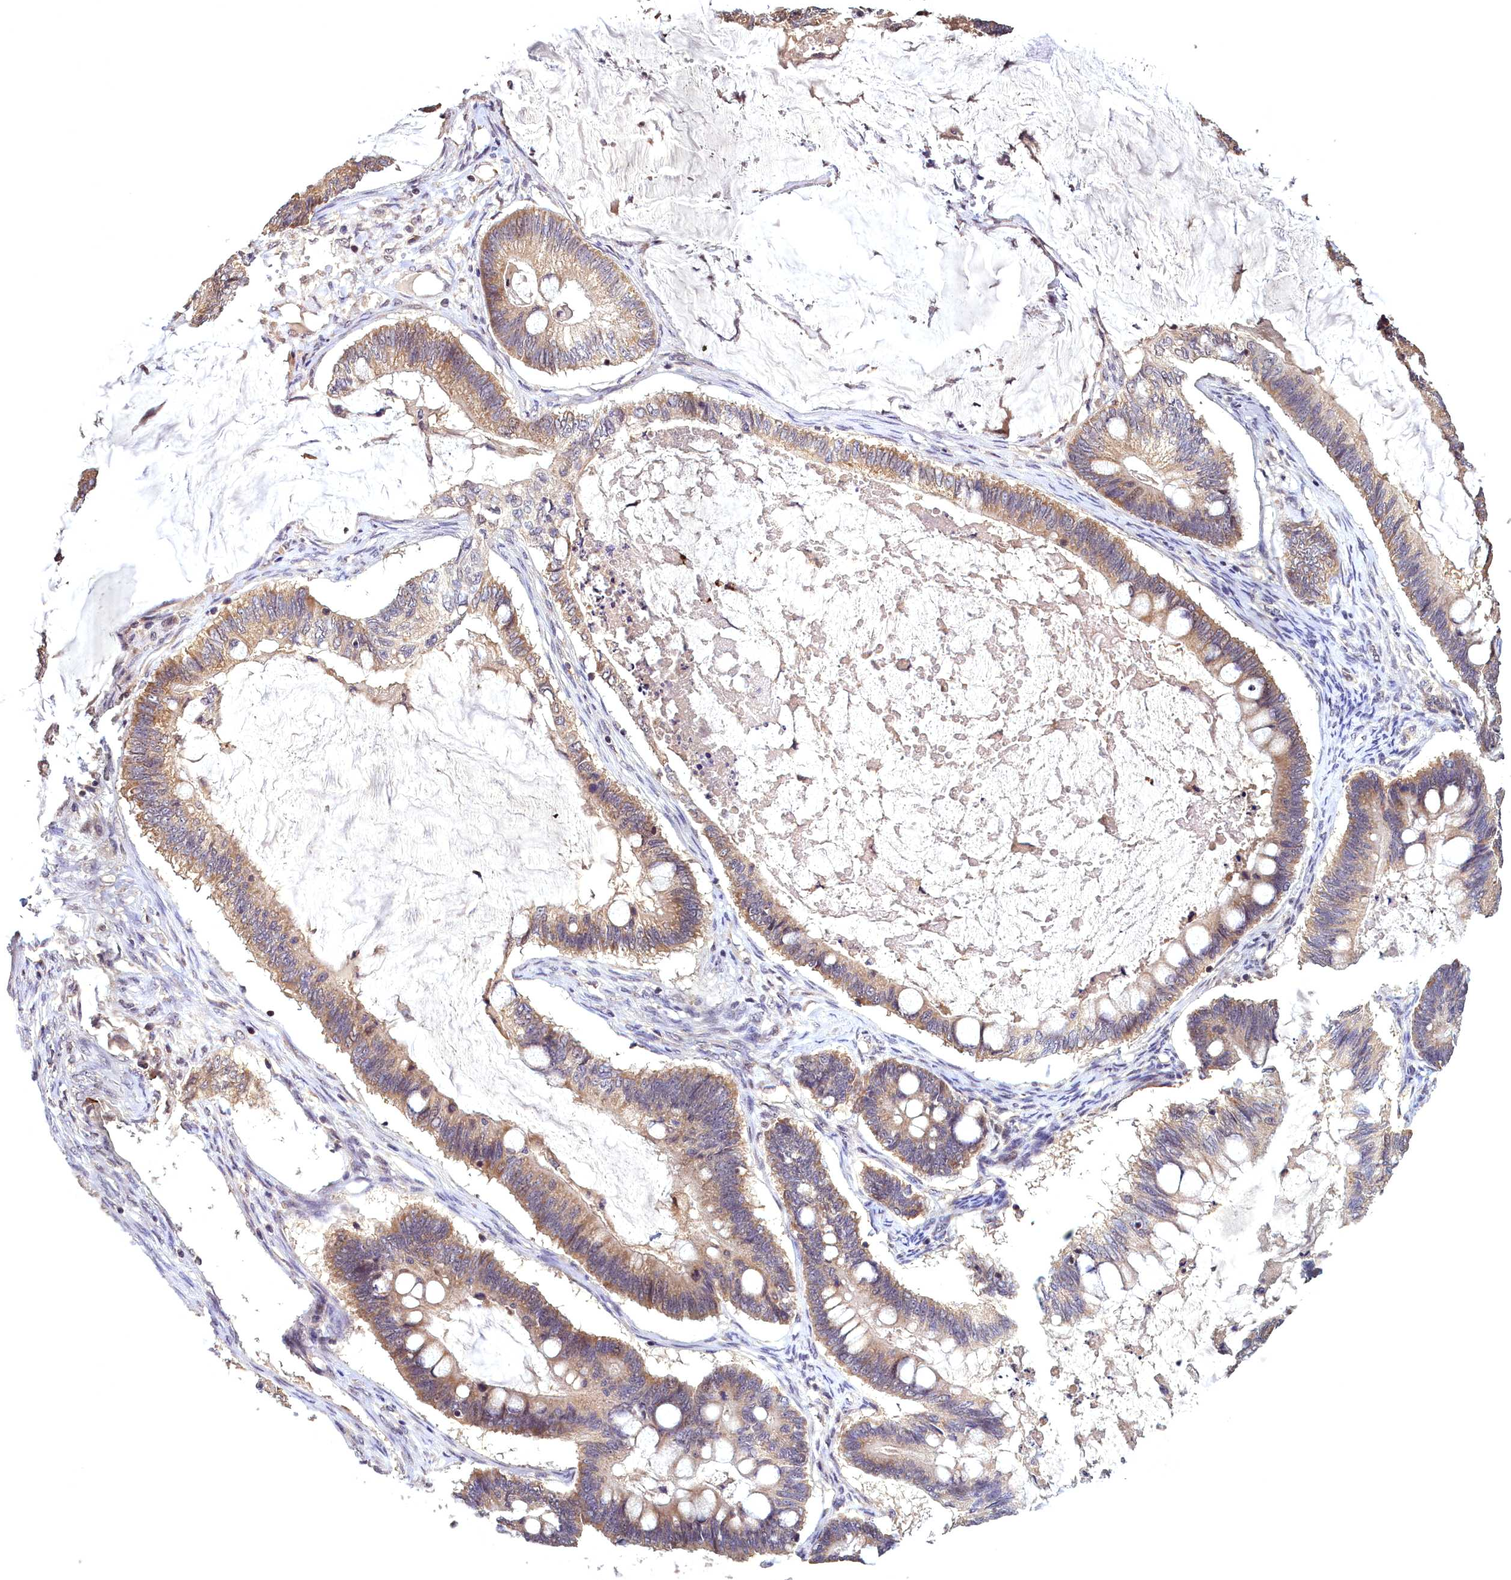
{"staining": {"intensity": "moderate", "quantity": ">75%", "location": "cytoplasmic/membranous"}, "tissue": "ovarian cancer", "cell_type": "Tumor cells", "image_type": "cancer", "snomed": [{"axis": "morphology", "description": "Cystadenocarcinoma, mucinous, NOS"}, {"axis": "topography", "description": "Ovary"}], "caption": "The histopathology image shows immunohistochemical staining of mucinous cystadenocarcinoma (ovarian). There is moderate cytoplasmic/membranous expression is identified in approximately >75% of tumor cells.", "gene": "EPB41L4B", "patient": {"sex": "female", "age": 61}}